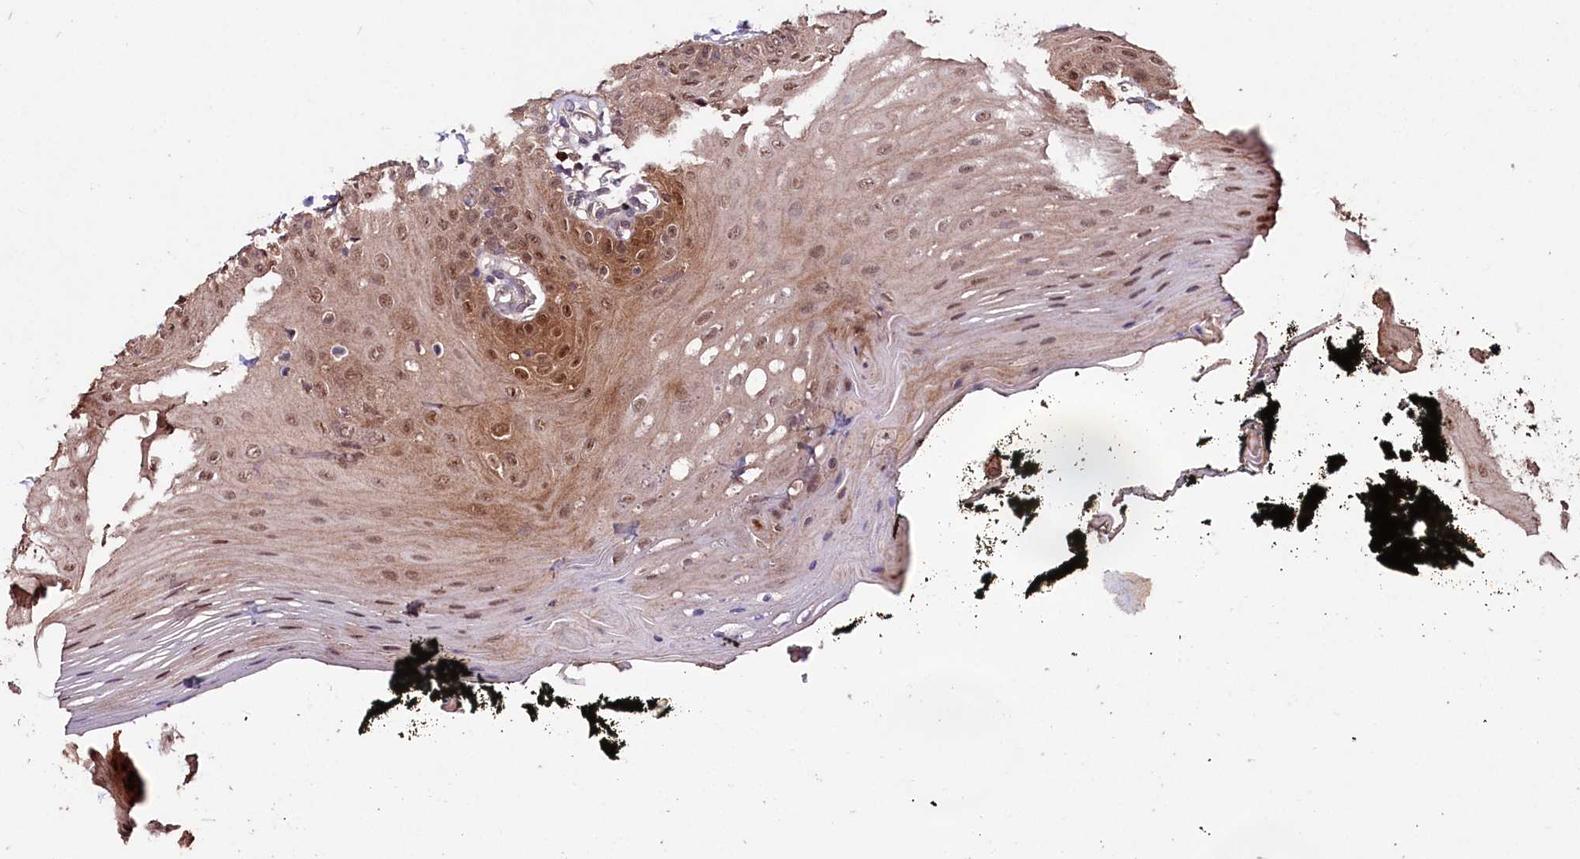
{"staining": {"intensity": "moderate", "quantity": ">75%", "location": "cytoplasmic/membranous,nuclear"}, "tissue": "oral mucosa", "cell_type": "Squamous epithelial cells", "image_type": "normal", "snomed": [{"axis": "morphology", "description": "Normal tissue, NOS"}, {"axis": "topography", "description": "Oral tissue"}], "caption": "Squamous epithelial cells demonstrate medium levels of moderate cytoplasmic/membranous,nuclear staining in approximately >75% of cells in unremarkable oral mucosa.", "gene": "KLRB1", "patient": {"sex": "male", "age": 74}}